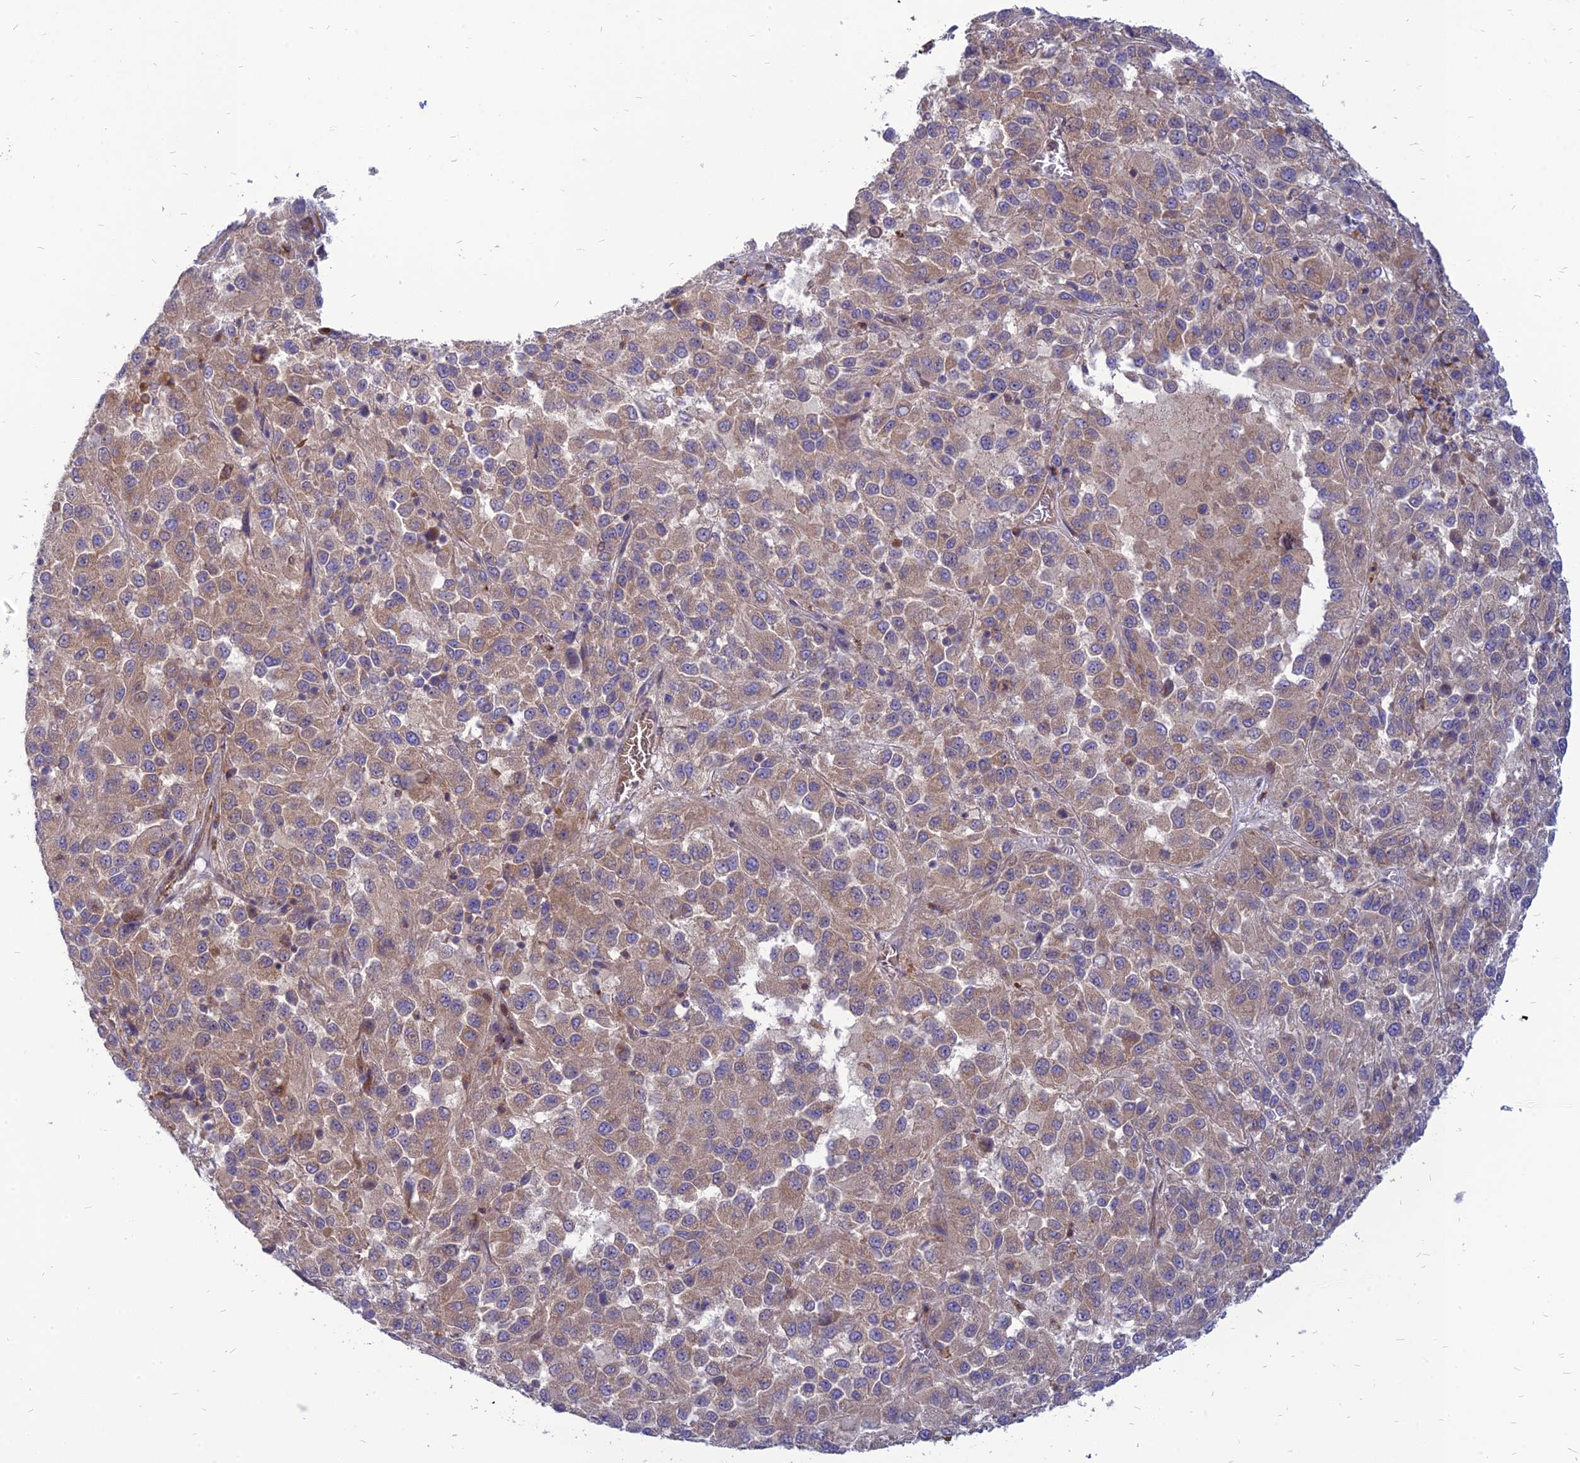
{"staining": {"intensity": "weak", "quantity": ">75%", "location": "cytoplasmic/membranous"}, "tissue": "melanoma", "cell_type": "Tumor cells", "image_type": "cancer", "snomed": [{"axis": "morphology", "description": "Malignant melanoma, Metastatic site"}, {"axis": "topography", "description": "Lung"}], "caption": "IHC staining of malignant melanoma (metastatic site), which shows low levels of weak cytoplasmic/membranous expression in approximately >75% of tumor cells indicating weak cytoplasmic/membranous protein positivity. The staining was performed using DAB (brown) for protein detection and nuclei were counterstained in hematoxylin (blue).", "gene": "PHKA2", "patient": {"sex": "male", "age": 64}}